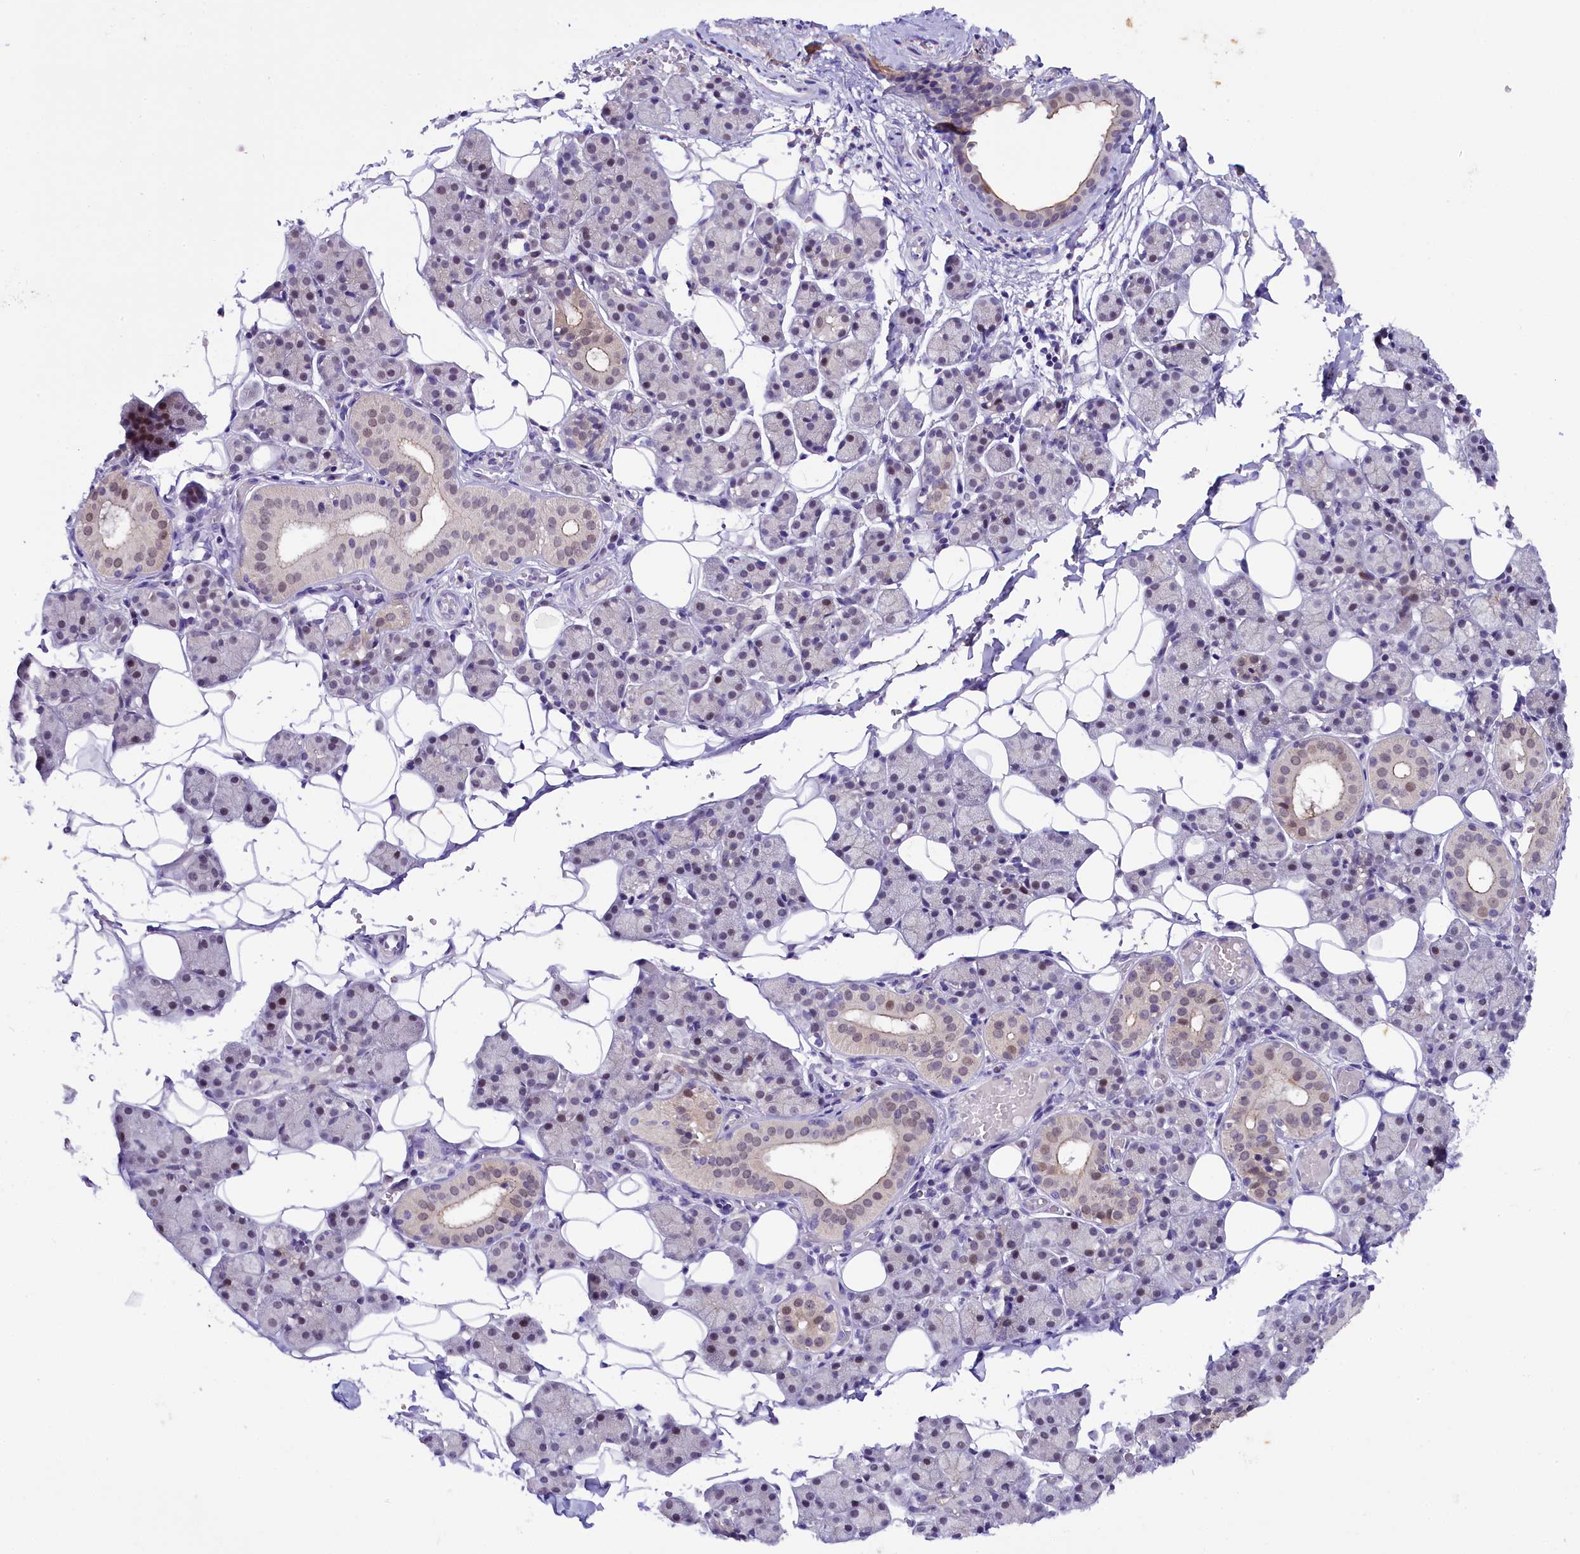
{"staining": {"intensity": "moderate", "quantity": "<25%", "location": "cytoplasmic/membranous,nuclear"}, "tissue": "salivary gland", "cell_type": "Glandular cells", "image_type": "normal", "snomed": [{"axis": "morphology", "description": "Normal tissue, NOS"}, {"axis": "topography", "description": "Salivary gland"}], "caption": "Salivary gland stained with immunohistochemistry (IHC) exhibits moderate cytoplasmic/membranous,nuclear positivity in approximately <25% of glandular cells. (IHC, brightfield microscopy, high magnification).", "gene": "OSGEP", "patient": {"sex": "female", "age": 33}}